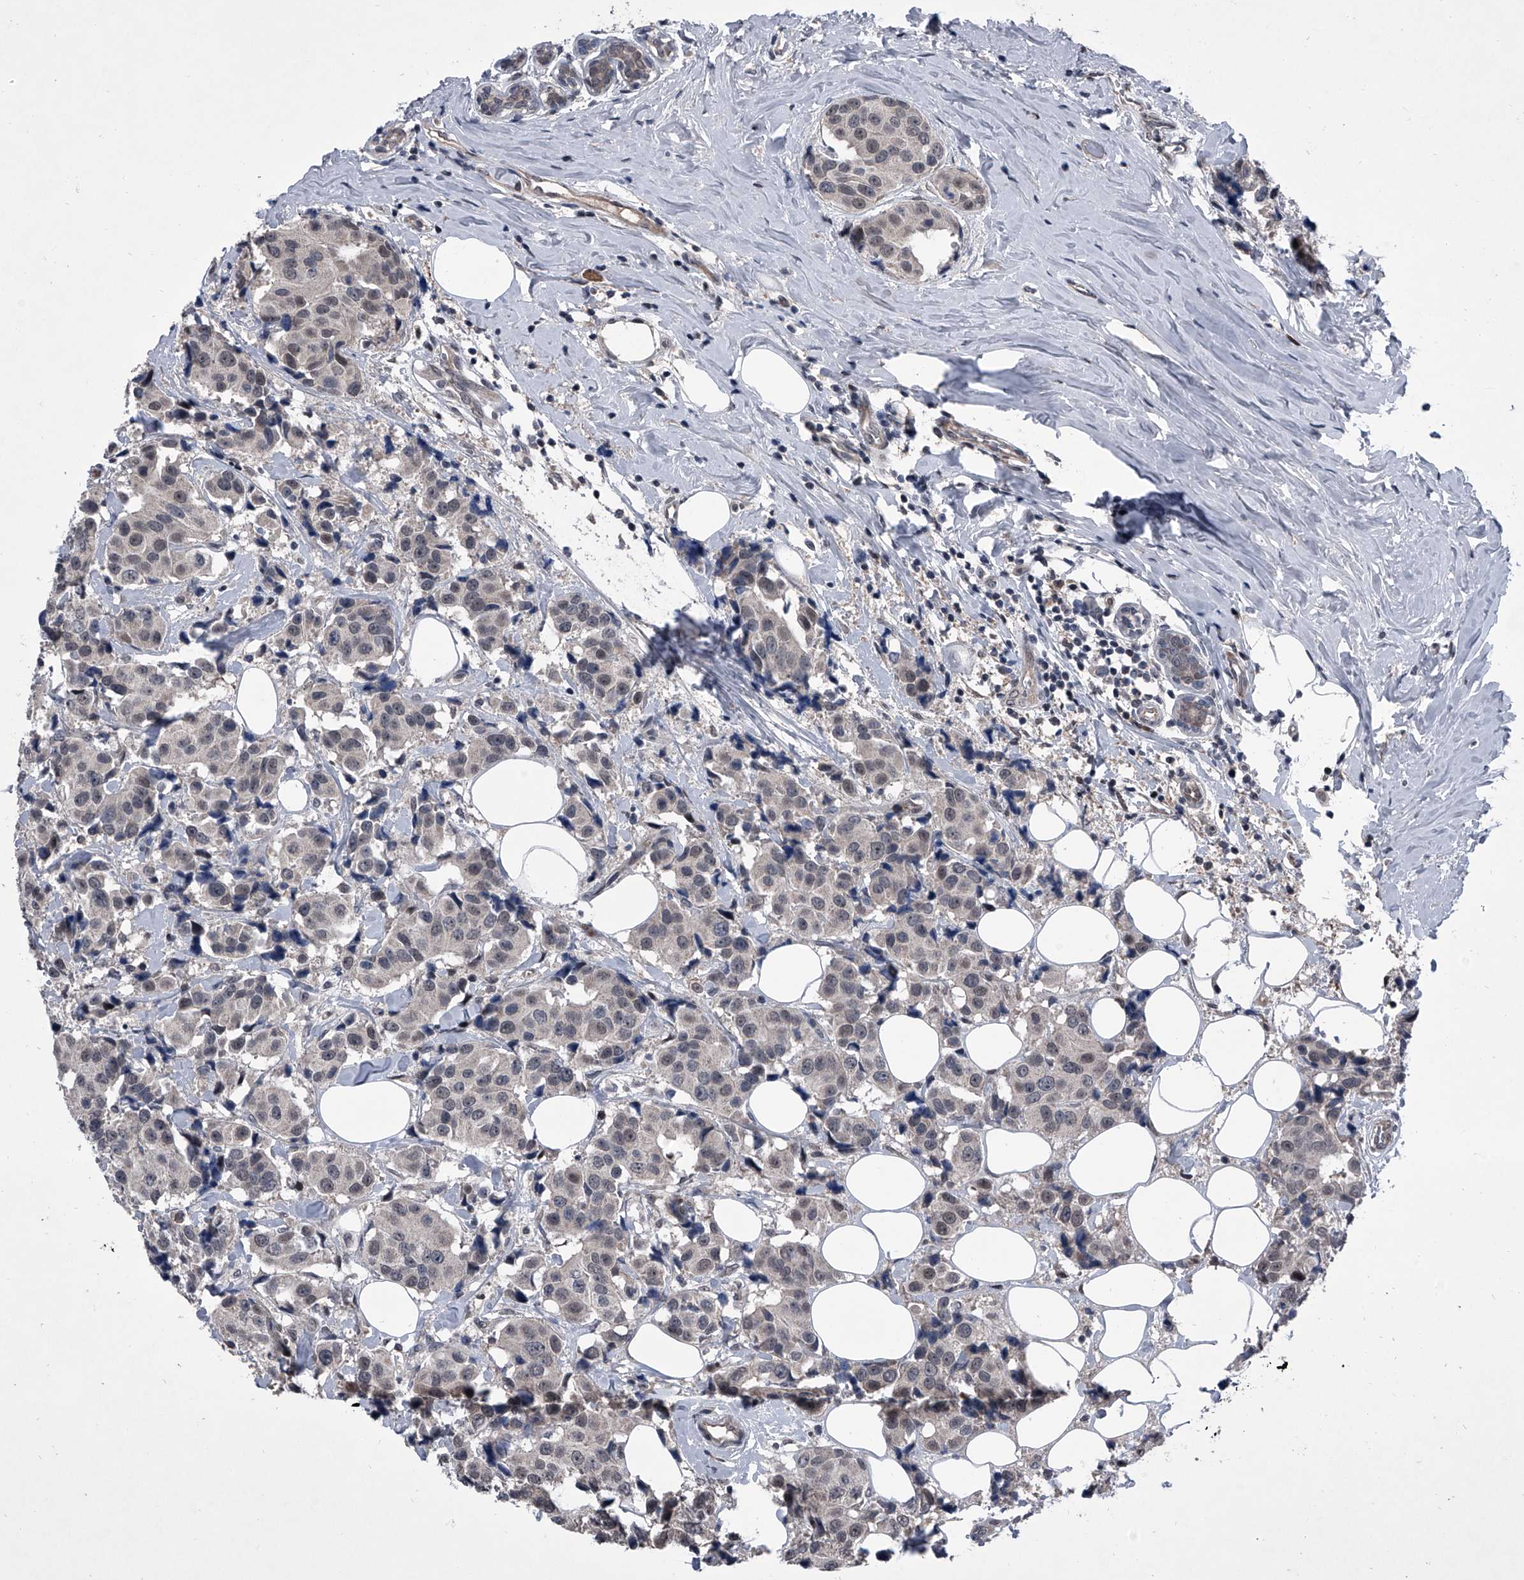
{"staining": {"intensity": "negative", "quantity": "none", "location": "none"}, "tissue": "breast cancer", "cell_type": "Tumor cells", "image_type": "cancer", "snomed": [{"axis": "morphology", "description": "Normal tissue, NOS"}, {"axis": "morphology", "description": "Duct carcinoma"}, {"axis": "topography", "description": "Breast"}], "caption": "Tumor cells are negative for brown protein staining in intraductal carcinoma (breast). (Stains: DAB immunohistochemistry with hematoxylin counter stain, Microscopy: brightfield microscopy at high magnification).", "gene": "ELK4", "patient": {"sex": "female", "age": 39}}